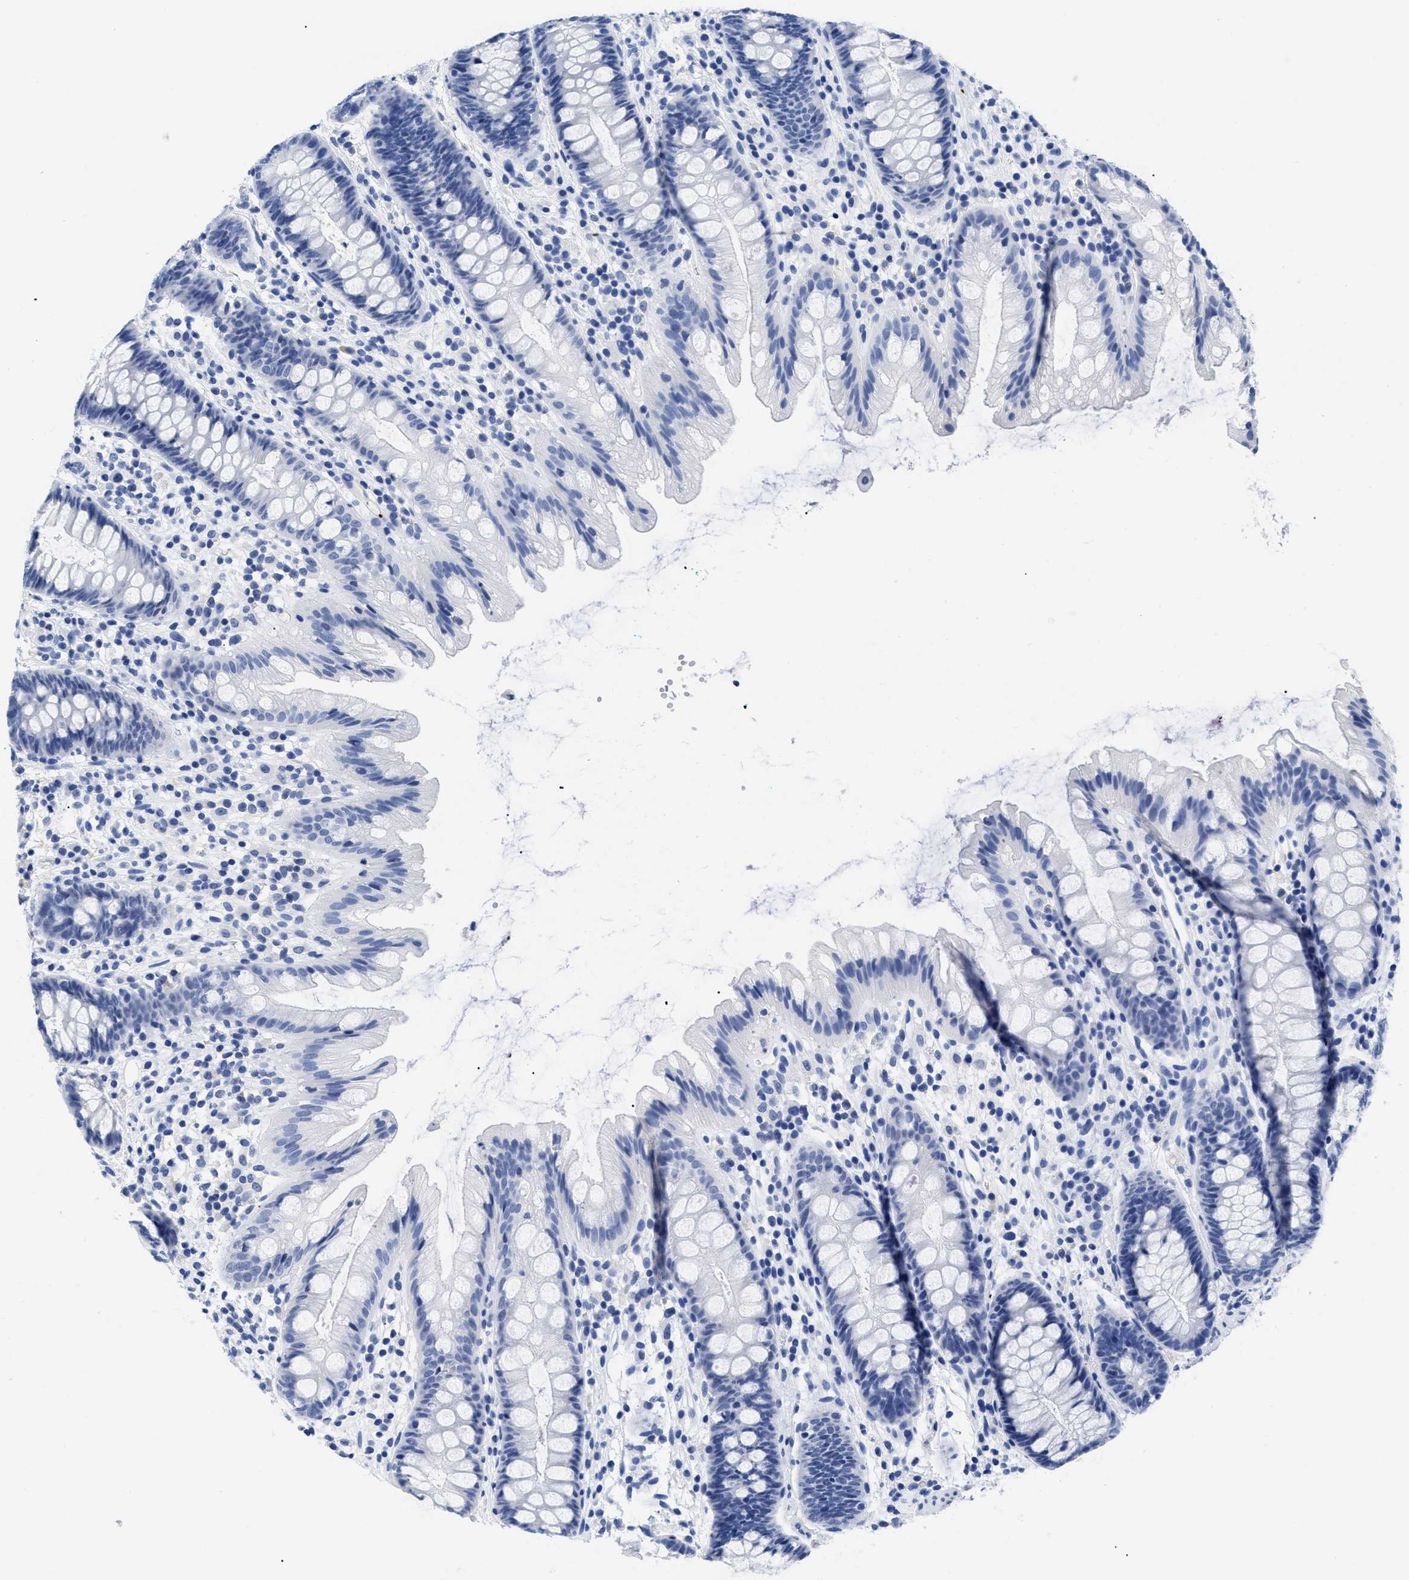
{"staining": {"intensity": "negative", "quantity": "none", "location": "none"}, "tissue": "rectum", "cell_type": "Glandular cells", "image_type": "normal", "snomed": [{"axis": "morphology", "description": "Normal tissue, NOS"}, {"axis": "topography", "description": "Rectum"}], "caption": "The histopathology image reveals no staining of glandular cells in unremarkable rectum. (DAB (3,3'-diaminobenzidine) IHC with hematoxylin counter stain).", "gene": "TREML1", "patient": {"sex": "female", "age": 65}}